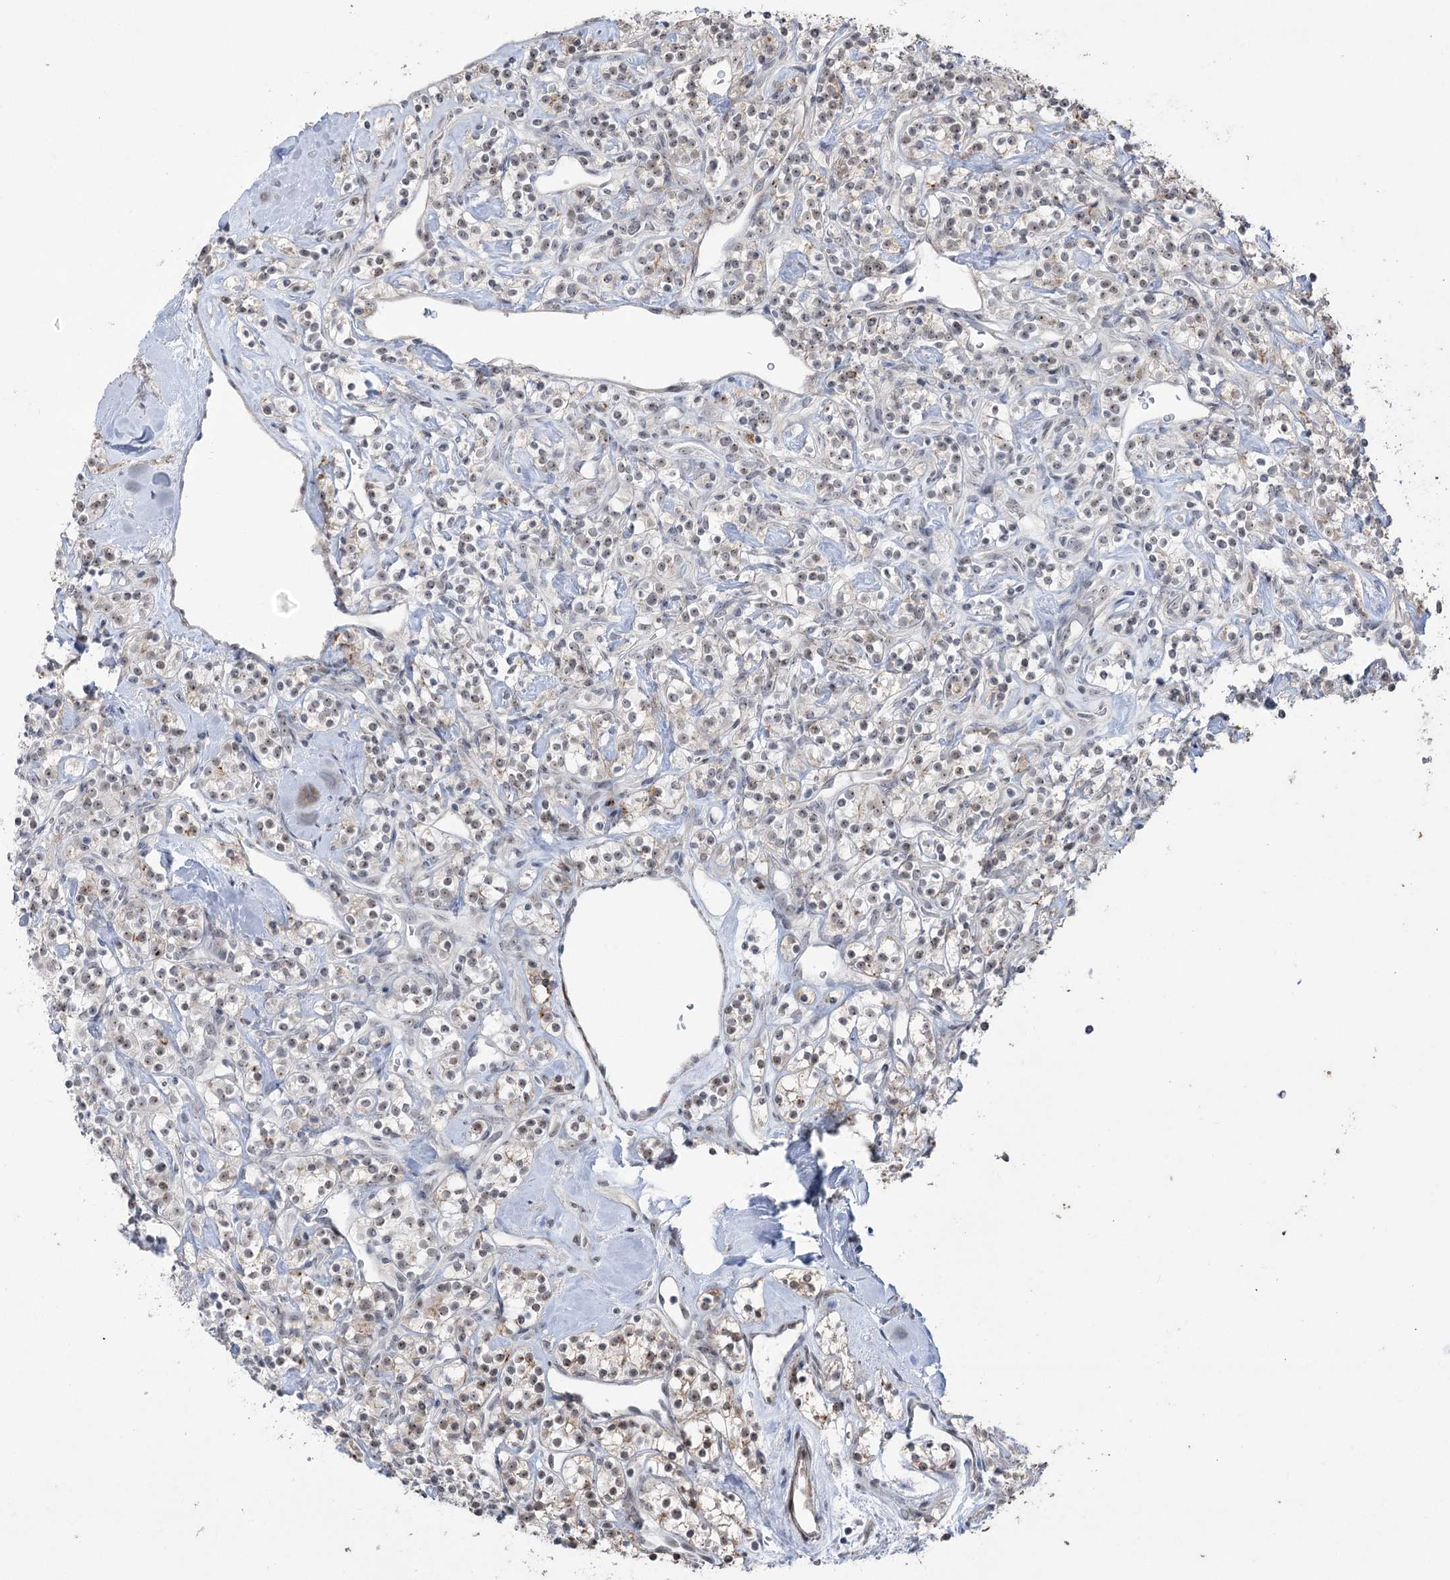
{"staining": {"intensity": "weak", "quantity": "25%-75%", "location": "cytoplasmic/membranous"}, "tissue": "renal cancer", "cell_type": "Tumor cells", "image_type": "cancer", "snomed": [{"axis": "morphology", "description": "Adenocarcinoma, NOS"}, {"axis": "topography", "description": "Kidney"}], "caption": "Brown immunohistochemical staining in human renal adenocarcinoma shows weak cytoplasmic/membranous positivity in about 25%-75% of tumor cells. Nuclei are stained in blue.", "gene": "ZSCAN23", "patient": {"sex": "male", "age": 77}}